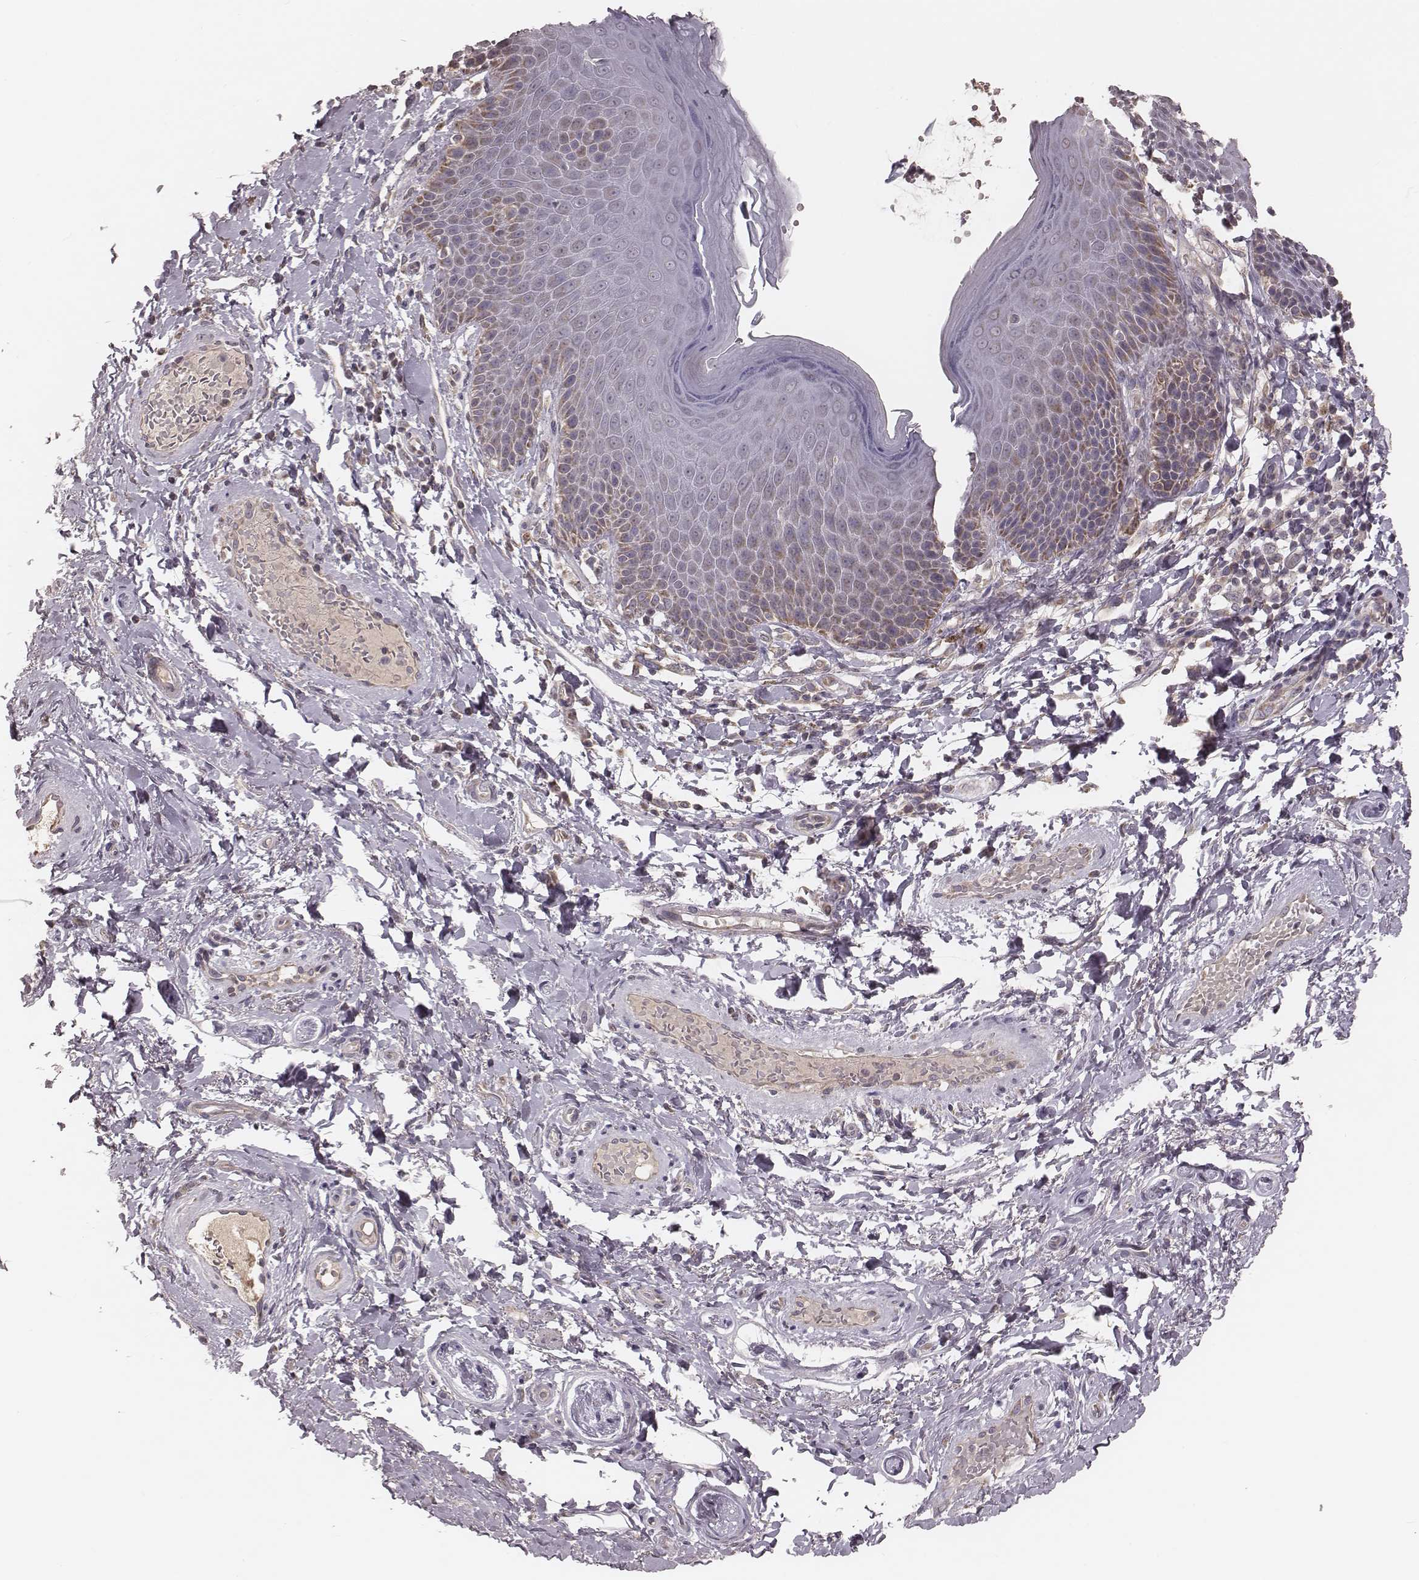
{"staining": {"intensity": "moderate", "quantity": "<25%", "location": "cytoplasmic/membranous"}, "tissue": "skin", "cell_type": "Epidermal cells", "image_type": "normal", "snomed": [{"axis": "morphology", "description": "Normal tissue, NOS"}, {"axis": "topography", "description": "Anal"}, {"axis": "topography", "description": "Peripheral nerve tissue"}], "caption": "Unremarkable skin shows moderate cytoplasmic/membranous staining in about <25% of epidermal cells, visualized by immunohistochemistry. (DAB IHC, brown staining for protein, blue staining for nuclei).", "gene": "MRPS27", "patient": {"sex": "male", "age": 51}}